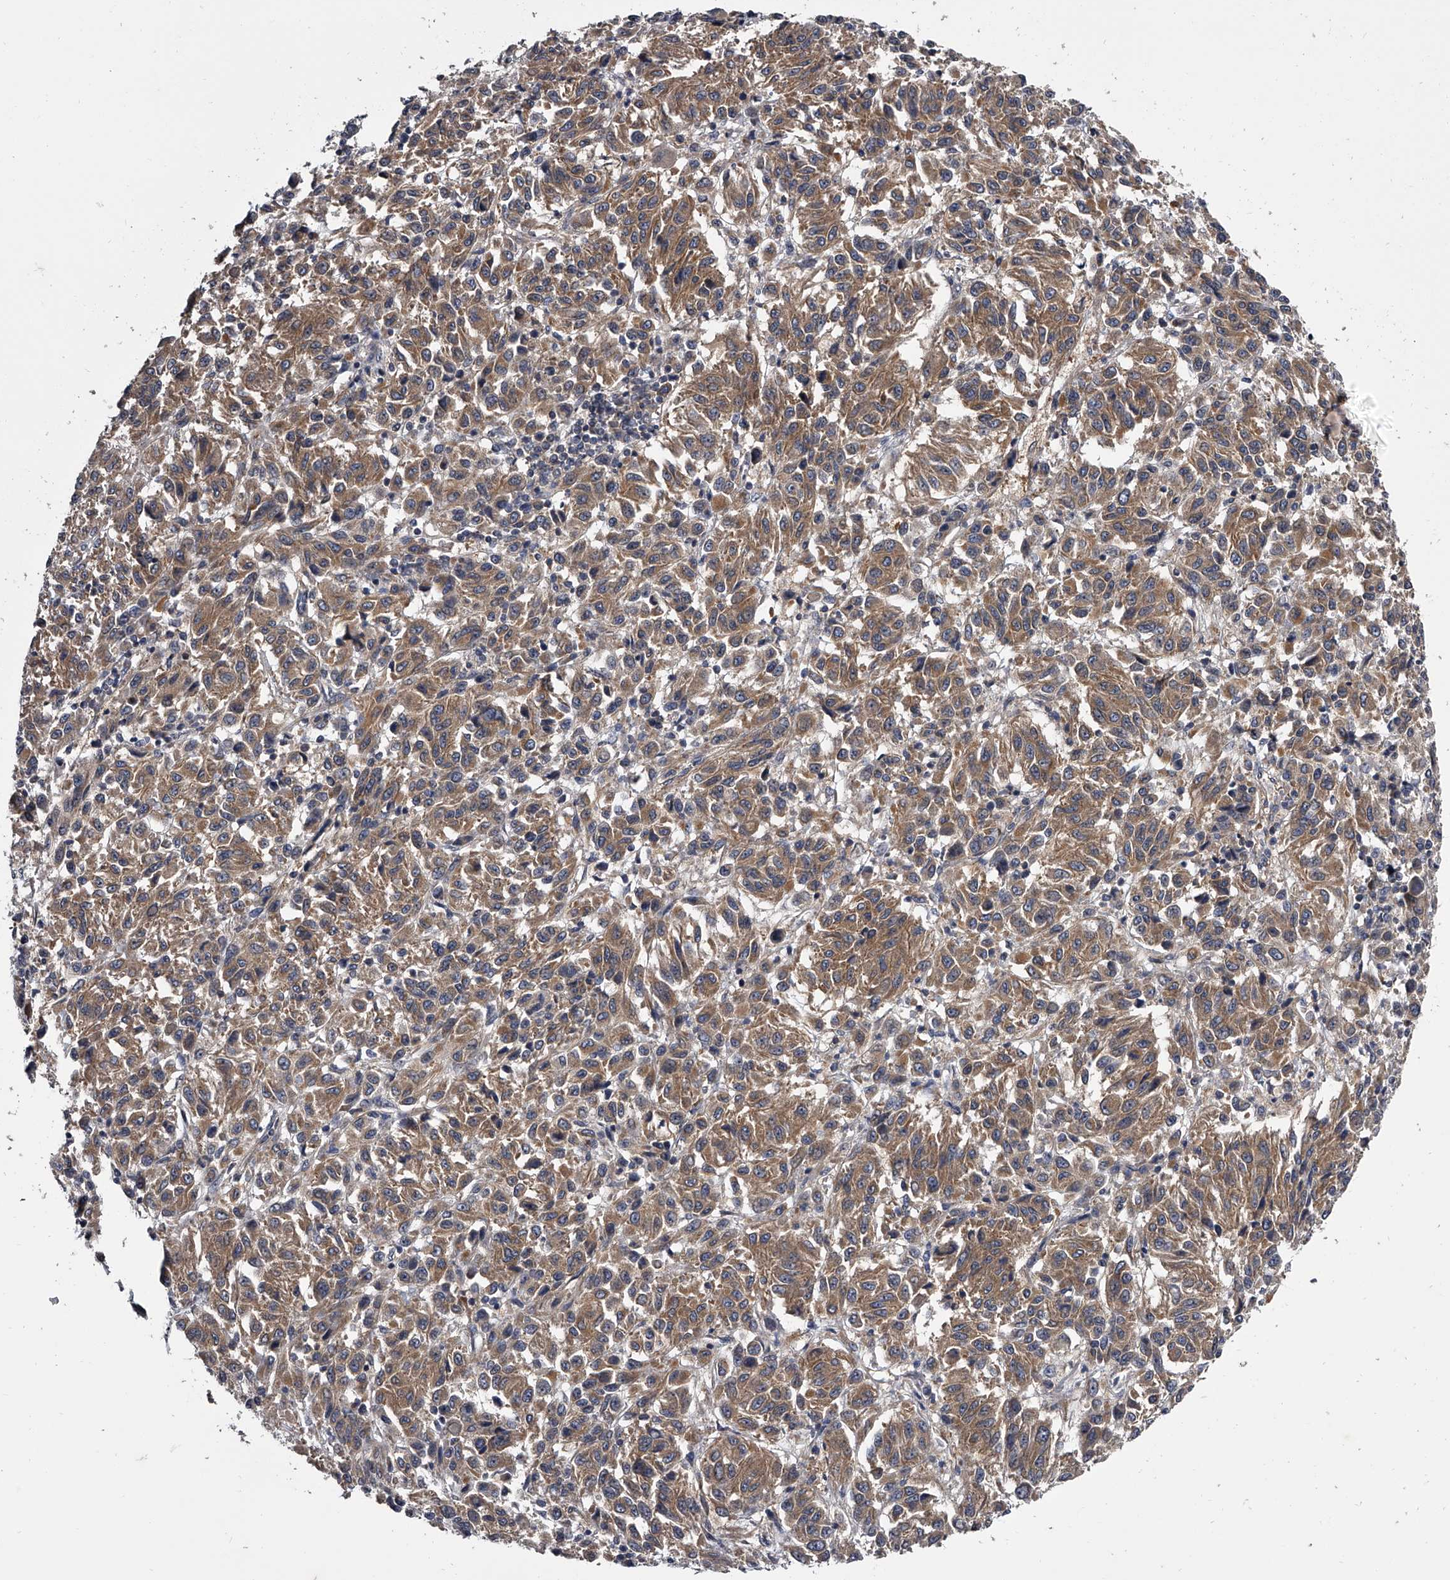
{"staining": {"intensity": "moderate", "quantity": ">75%", "location": "cytoplasmic/membranous"}, "tissue": "melanoma", "cell_type": "Tumor cells", "image_type": "cancer", "snomed": [{"axis": "morphology", "description": "Malignant melanoma, Metastatic site"}, {"axis": "topography", "description": "Lung"}], "caption": "Human melanoma stained with a brown dye exhibits moderate cytoplasmic/membranous positive staining in about >75% of tumor cells.", "gene": "GAPVD1", "patient": {"sex": "male", "age": 64}}